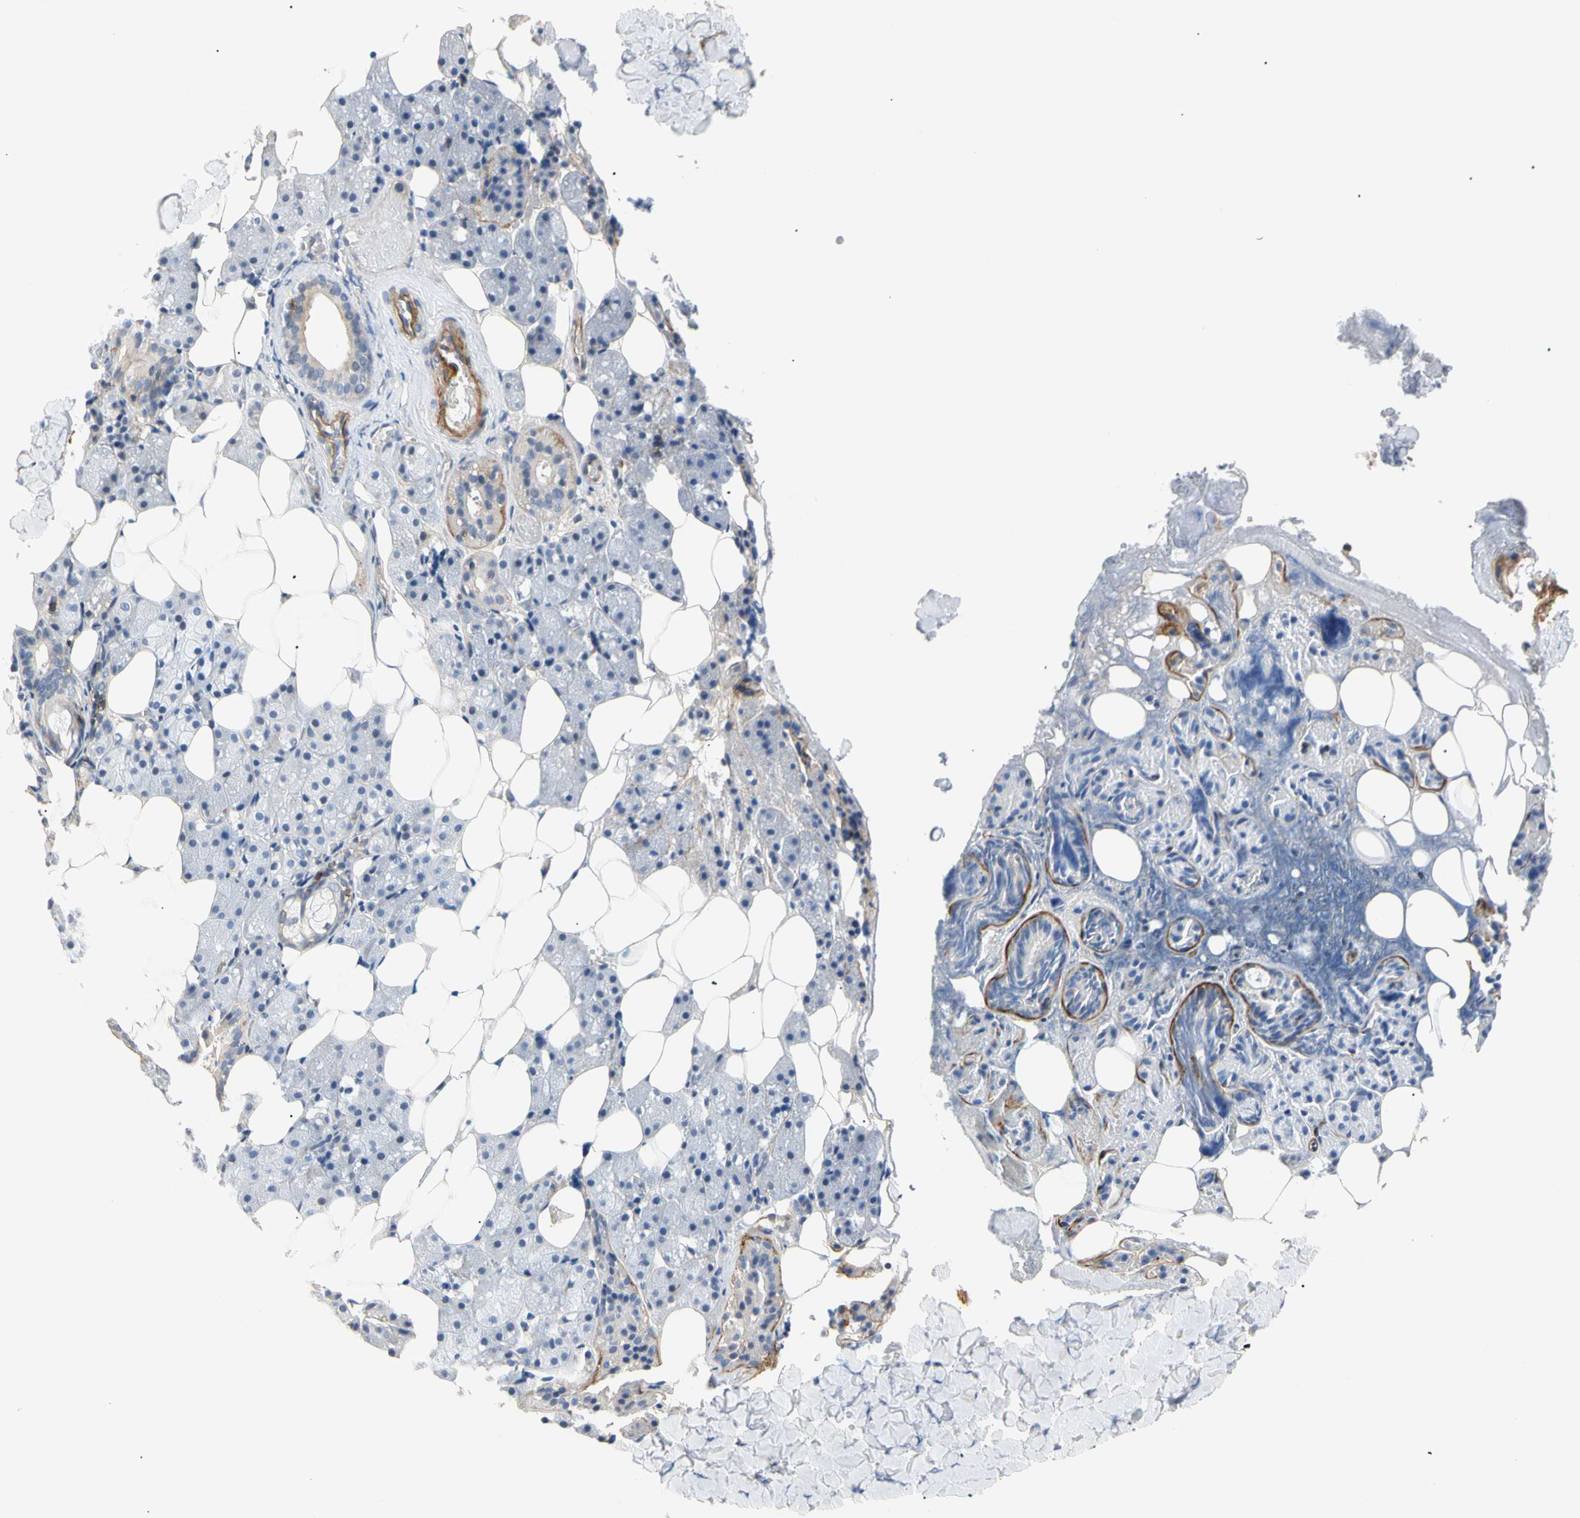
{"staining": {"intensity": "weak", "quantity": "<25%", "location": "cytoplasmic/membranous"}, "tissue": "salivary gland", "cell_type": "Glandular cells", "image_type": "normal", "snomed": [{"axis": "morphology", "description": "Normal tissue, NOS"}, {"axis": "topography", "description": "Salivary gland"}], "caption": "A high-resolution micrograph shows immunohistochemistry staining of unremarkable salivary gland, which demonstrates no significant positivity in glandular cells.", "gene": "TNFRSF18", "patient": {"sex": "female", "age": 55}}